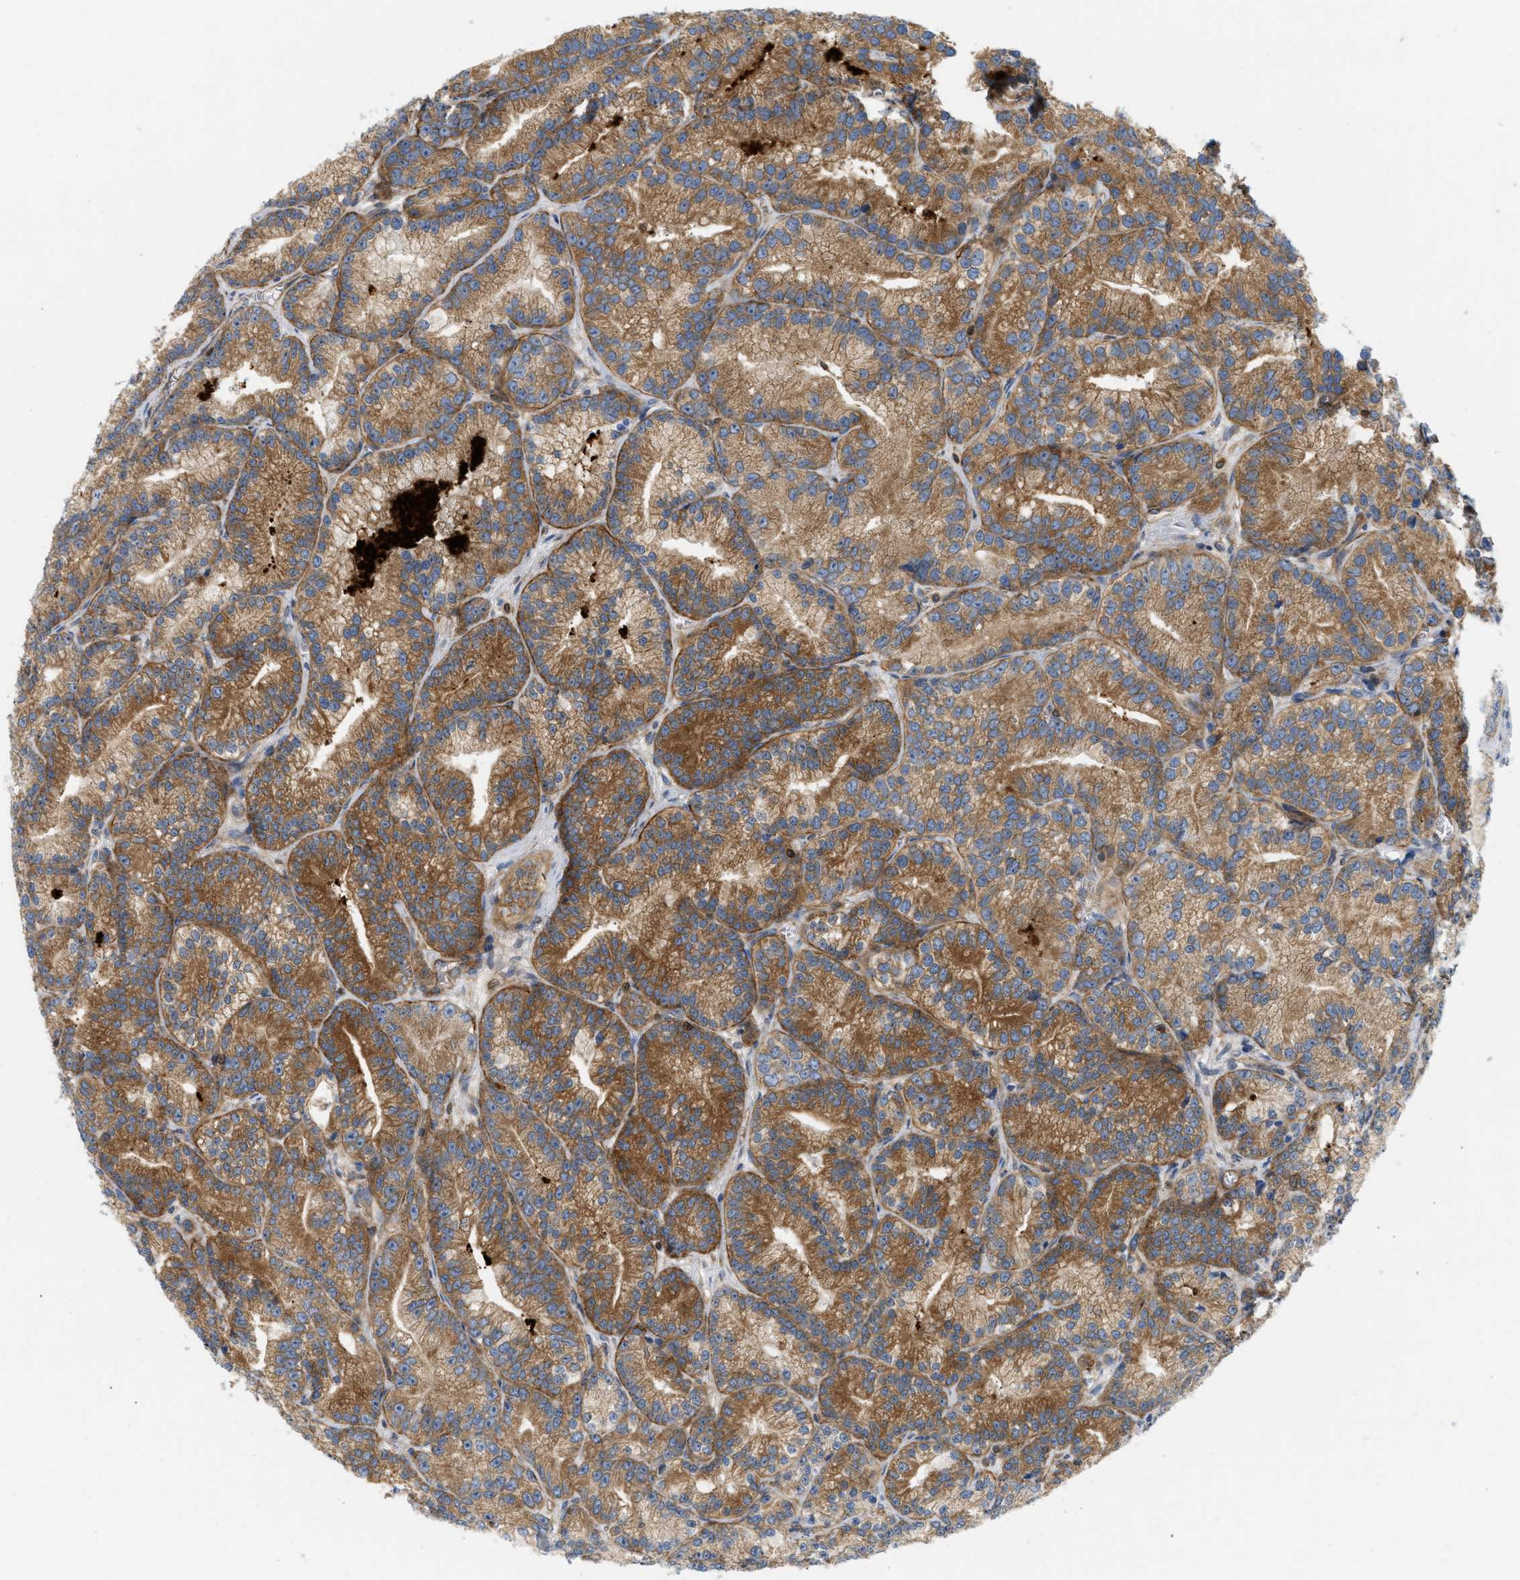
{"staining": {"intensity": "moderate", "quantity": ">75%", "location": "cytoplasmic/membranous"}, "tissue": "prostate cancer", "cell_type": "Tumor cells", "image_type": "cancer", "snomed": [{"axis": "morphology", "description": "Adenocarcinoma, Low grade"}, {"axis": "topography", "description": "Prostate"}], "caption": "The immunohistochemical stain labels moderate cytoplasmic/membranous staining in tumor cells of prostate cancer tissue.", "gene": "STRN", "patient": {"sex": "male", "age": 89}}